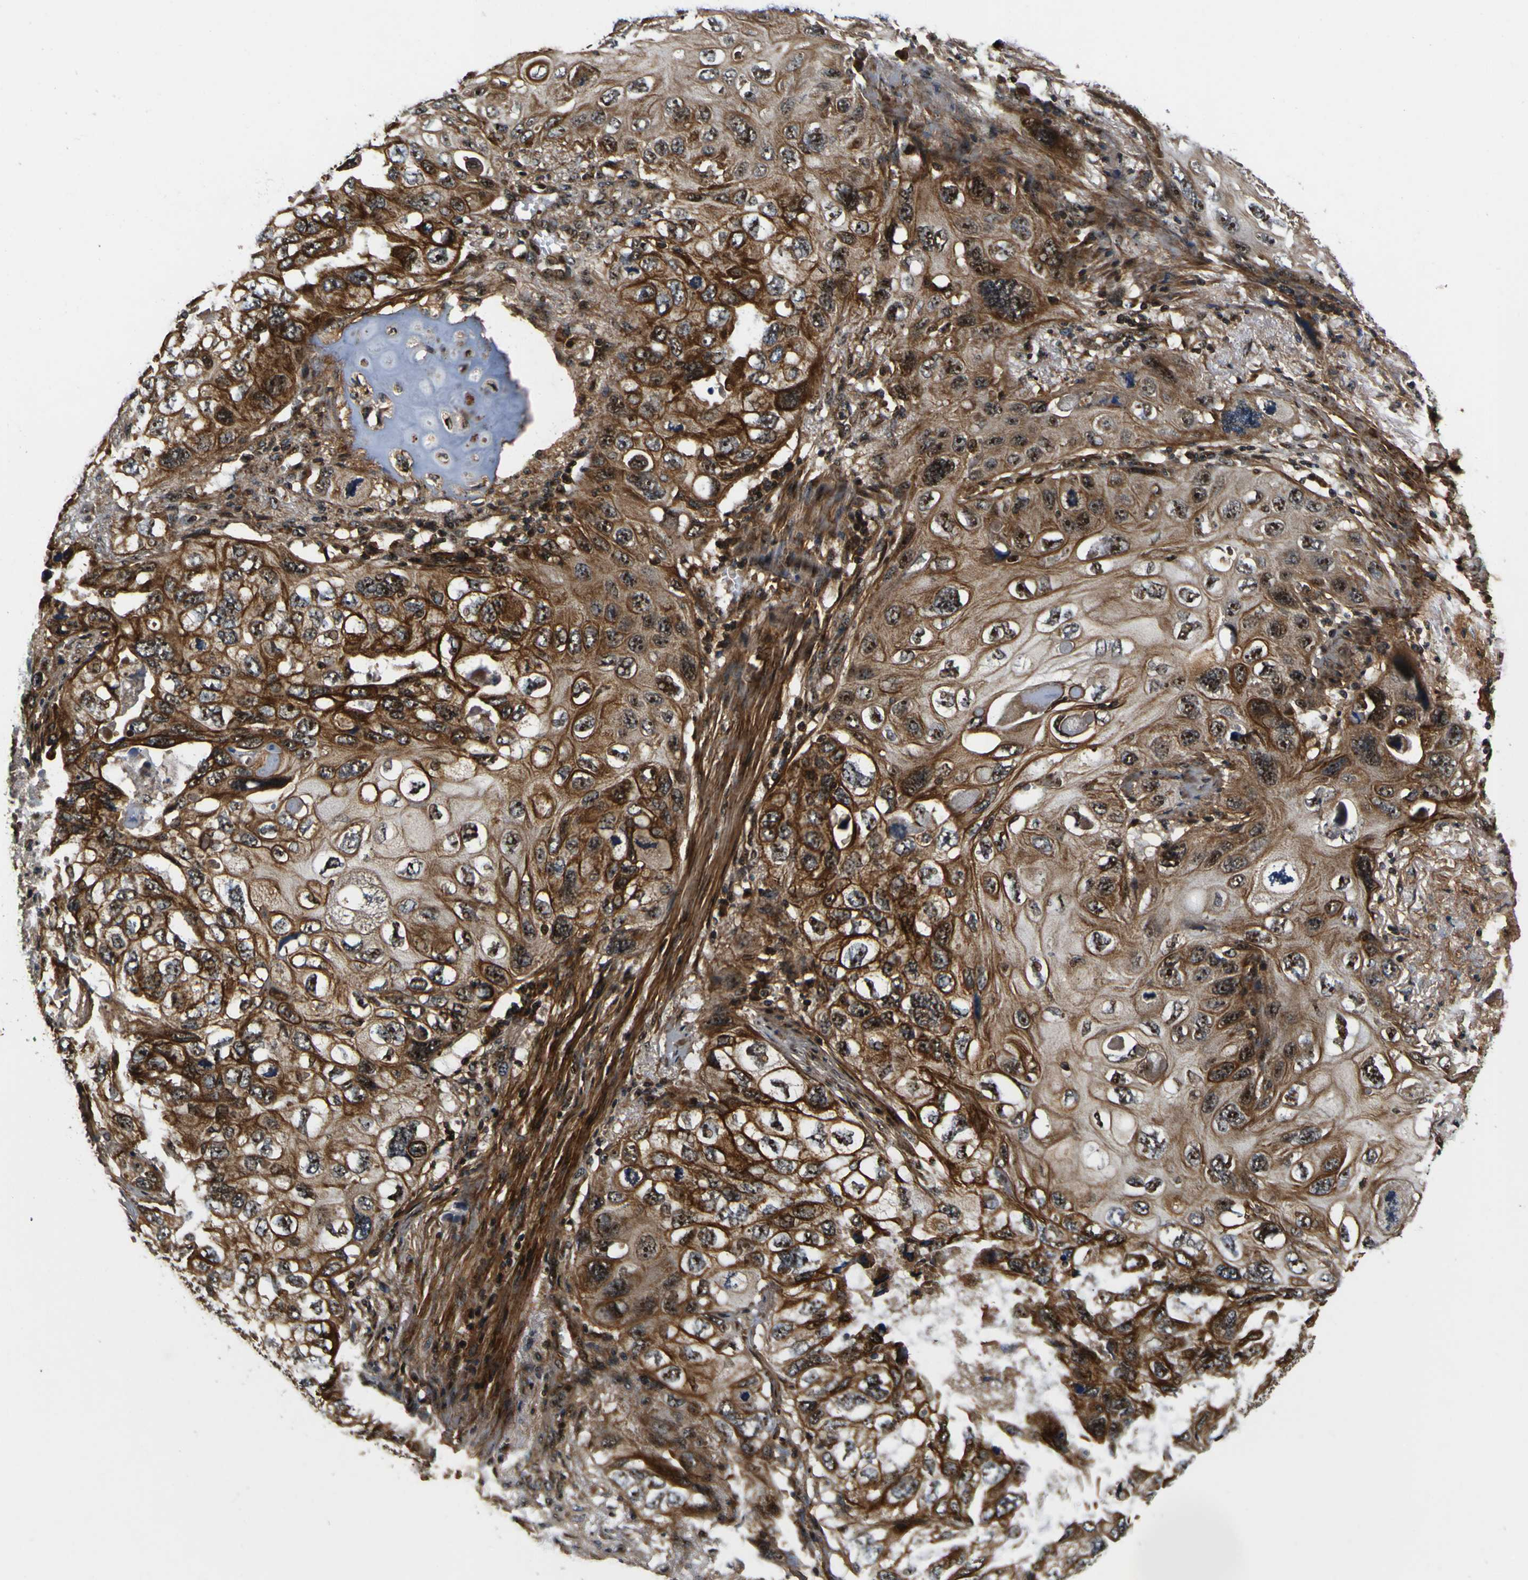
{"staining": {"intensity": "moderate", "quantity": ">75%", "location": "cytoplasmic/membranous,nuclear"}, "tissue": "lung cancer", "cell_type": "Tumor cells", "image_type": "cancer", "snomed": [{"axis": "morphology", "description": "Squamous cell carcinoma, NOS"}, {"axis": "topography", "description": "Lung"}], "caption": "Lung squamous cell carcinoma stained for a protein (brown) exhibits moderate cytoplasmic/membranous and nuclear positive staining in about >75% of tumor cells.", "gene": "LRP4", "patient": {"sex": "female", "age": 73}}